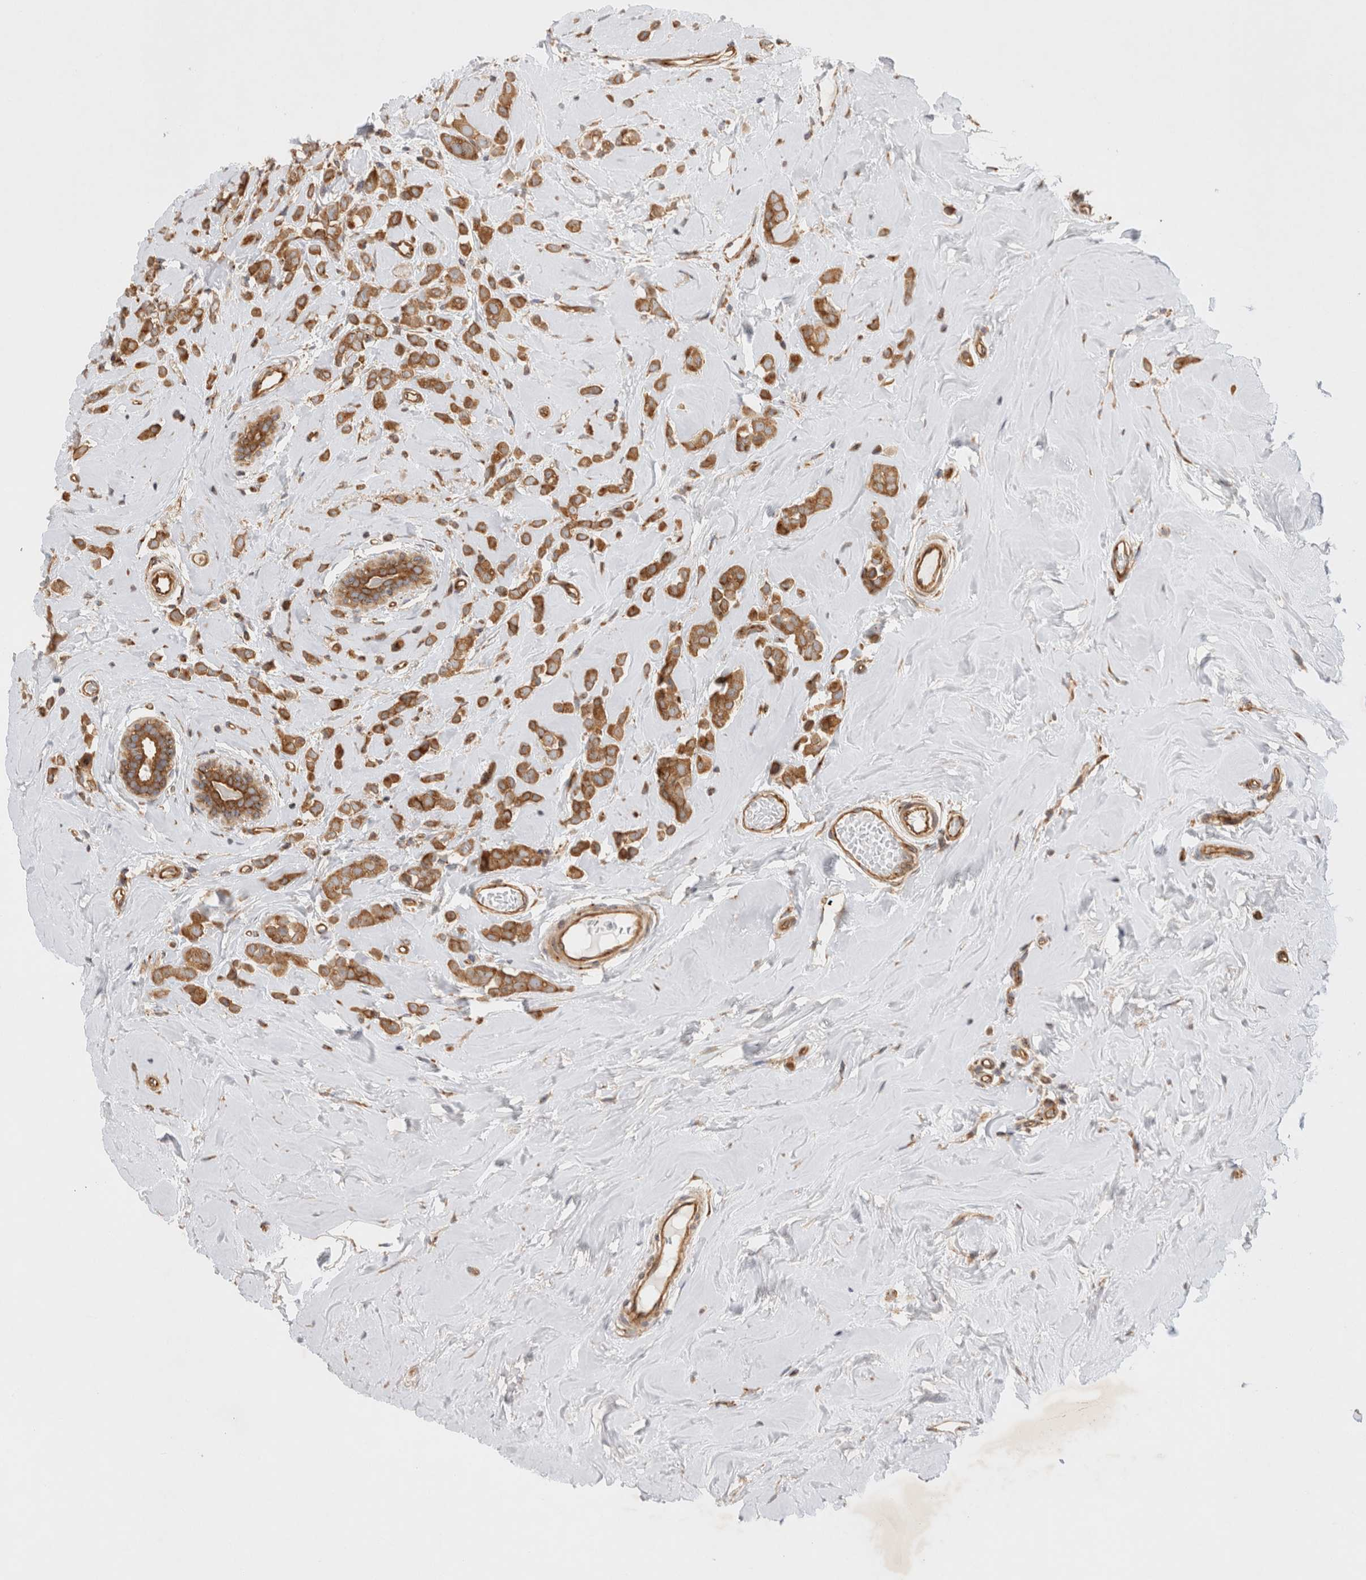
{"staining": {"intensity": "moderate", "quantity": ">75%", "location": "cytoplasmic/membranous"}, "tissue": "breast cancer", "cell_type": "Tumor cells", "image_type": "cancer", "snomed": [{"axis": "morphology", "description": "Lobular carcinoma"}, {"axis": "topography", "description": "Breast"}], "caption": "Immunohistochemical staining of human breast cancer (lobular carcinoma) reveals moderate cytoplasmic/membranous protein positivity in approximately >75% of tumor cells.", "gene": "GPR150", "patient": {"sex": "female", "age": 47}}